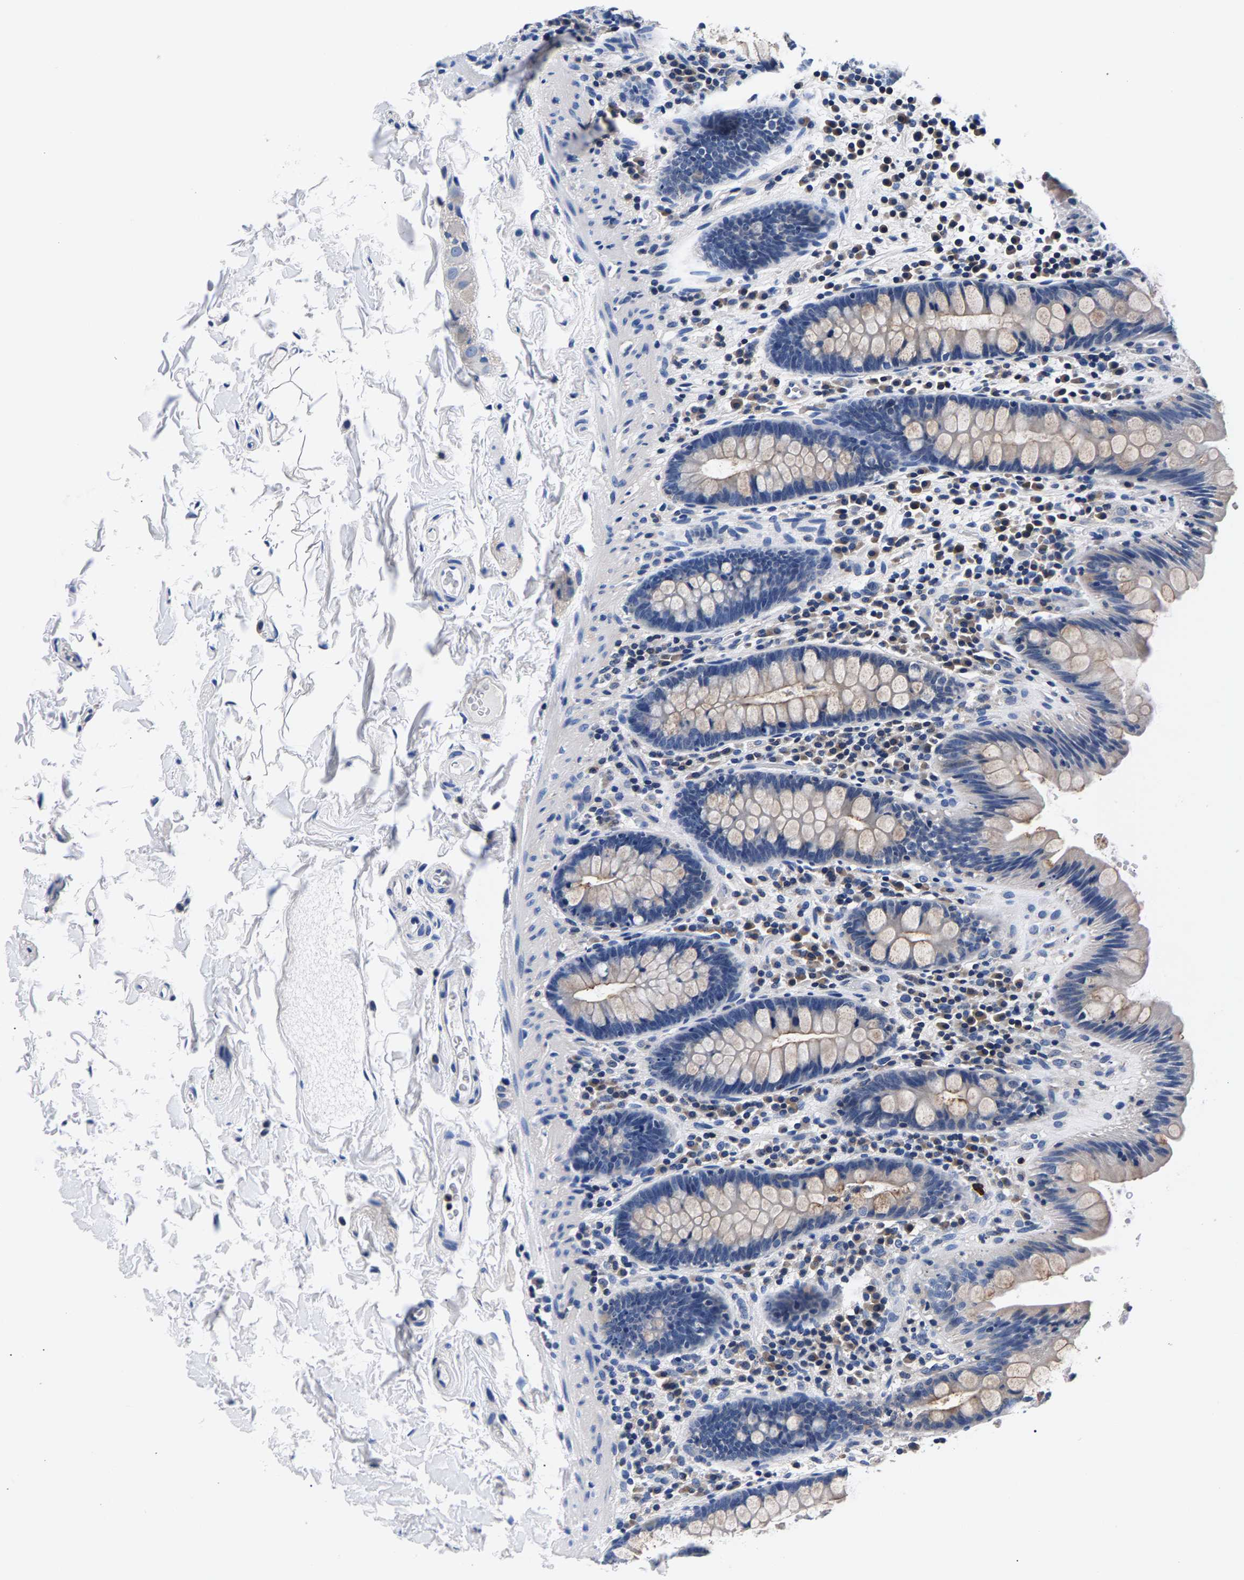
{"staining": {"intensity": "negative", "quantity": "none", "location": "none"}, "tissue": "colon", "cell_type": "Endothelial cells", "image_type": "normal", "snomed": [{"axis": "morphology", "description": "Normal tissue, NOS"}, {"axis": "topography", "description": "Colon"}], "caption": "A high-resolution micrograph shows immunohistochemistry (IHC) staining of normal colon, which exhibits no significant staining in endothelial cells. The staining was performed using DAB to visualize the protein expression in brown, while the nuclei were stained in blue with hematoxylin (Magnification: 20x).", "gene": "PHF24", "patient": {"sex": "female", "age": 80}}